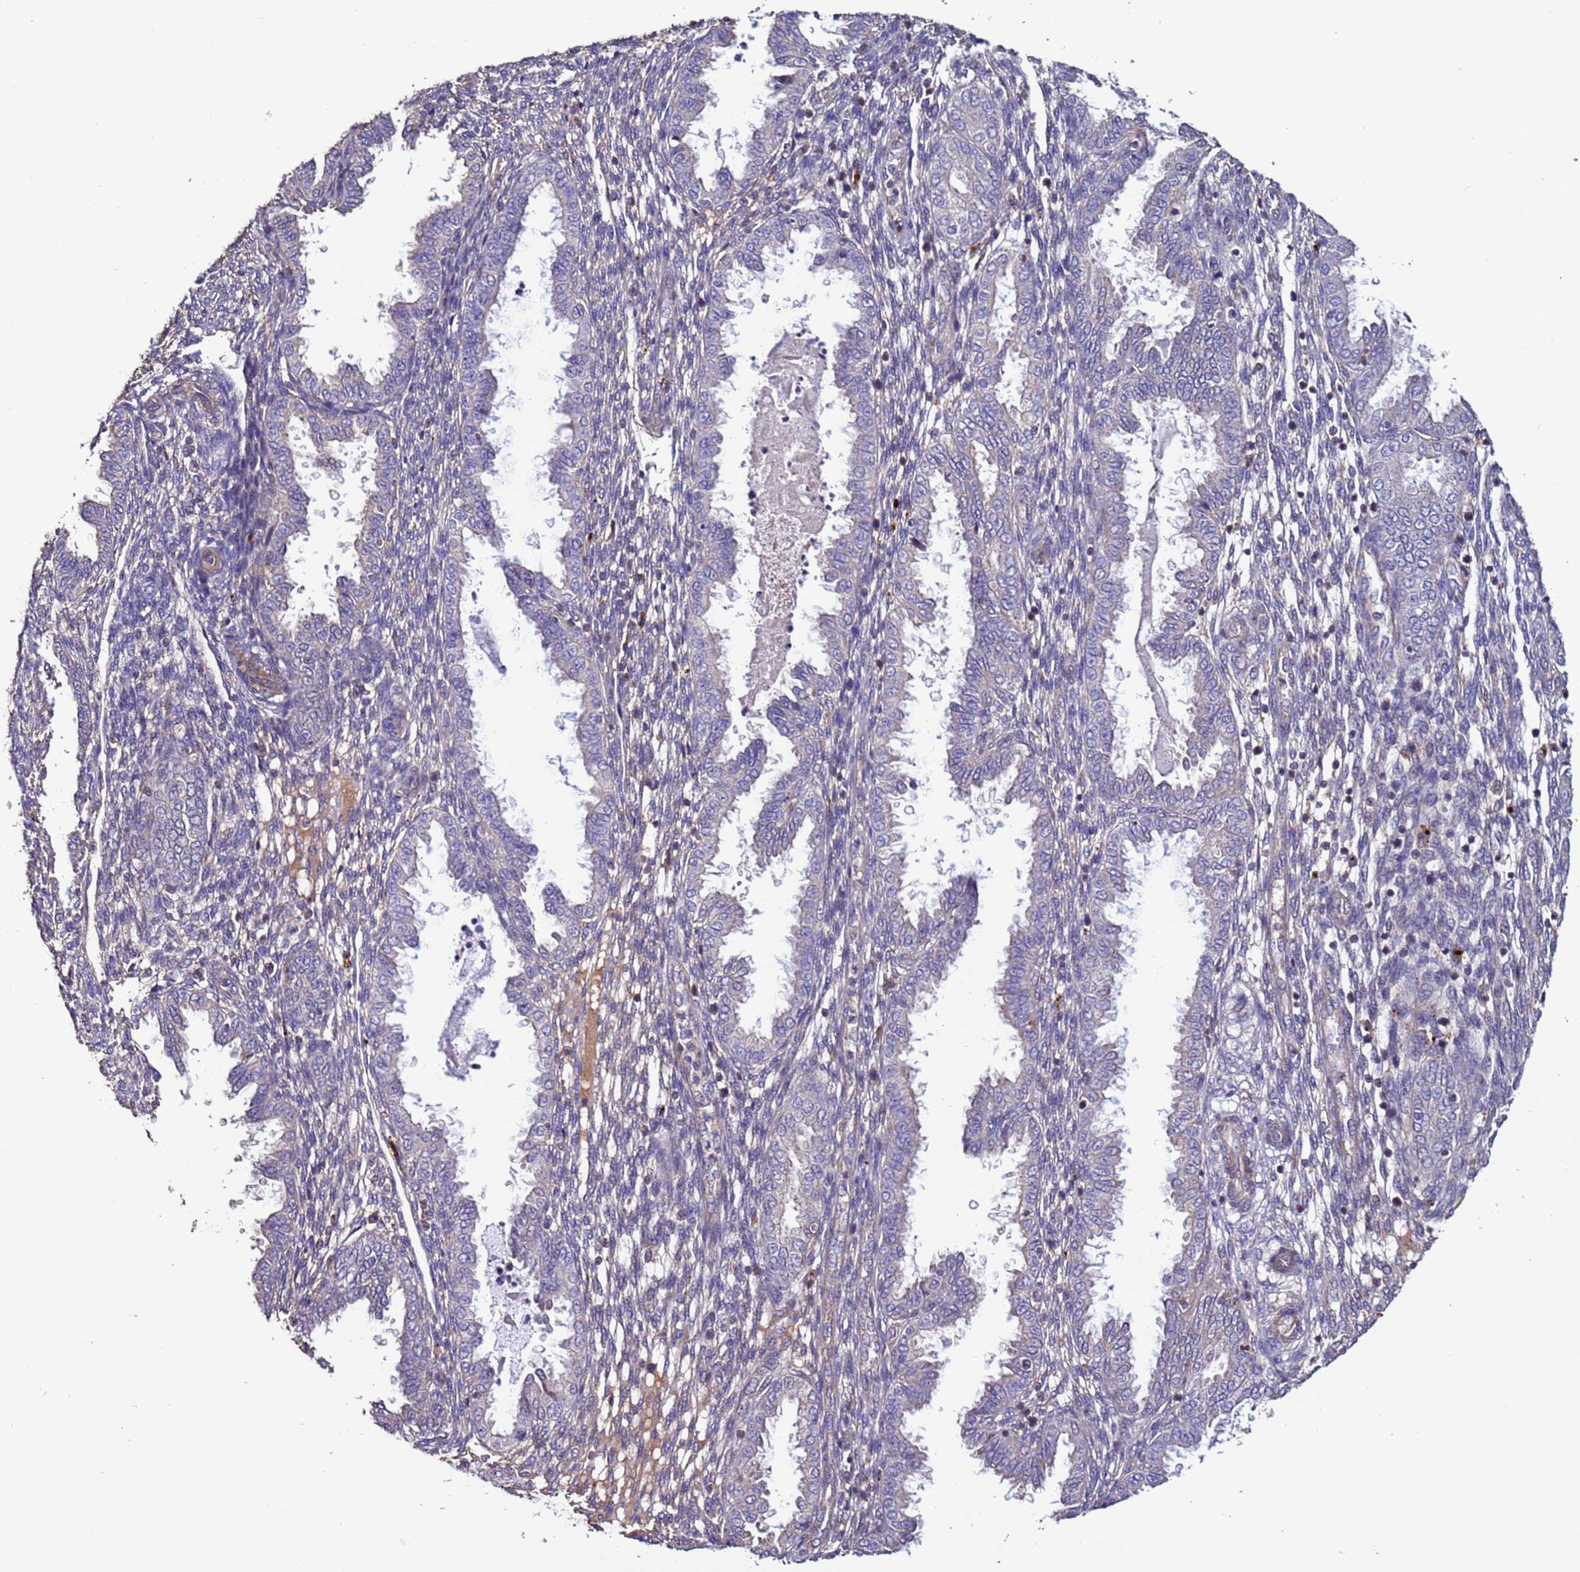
{"staining": {"intensity": "negative", "quantity": "none", "location": "none"}, "tissue": "endometrium", "cell_type": "Cells in endometrial stroma", "image_type": "normal", "snomed": [{"axis": "morphology", "description": "Normal tissue, NOS"}, {"axis": "topography", "description": "Endometrium"}], "caption": "High power microscopy micrograph of an immunohistochemistry (IHC) image of normal endometrium, revealing no significant expression in cells in endometrial stroma.", "gene": "CEP55", "patient": {"sex": "female", "age": 33}}